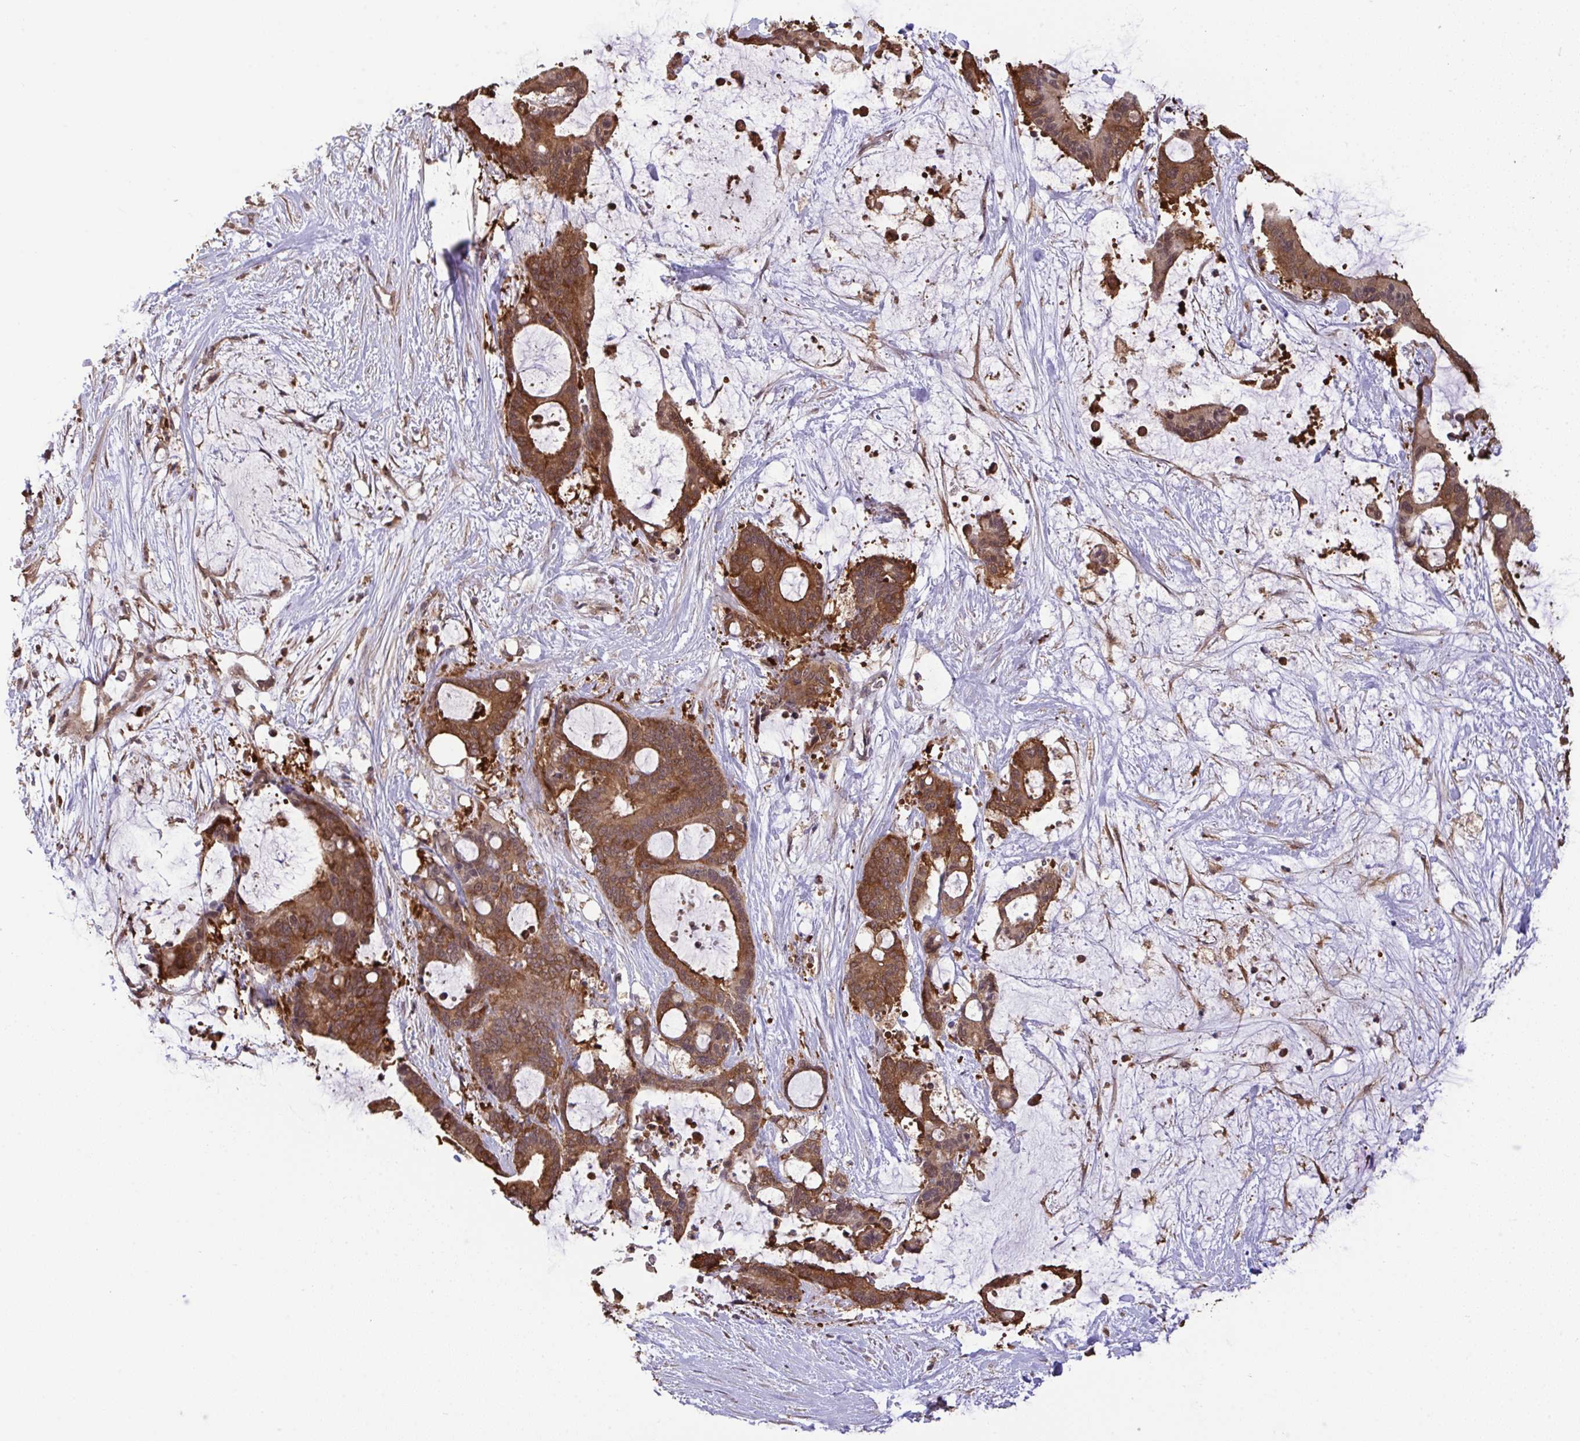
{"staining": {"intensity": "strong", "quantity": ">75%", "location": "cytoplasmic/membranous"}, "tissue": "liver cancer", "cell_type": "Tumor cells", "image_type": "cancer", "snomed": [{"axis": "morphology", "description": "Normal tissue, NOS"}, {"axis": "morphology", "description": "Cholangiocarcinoma"}, {"axis": "topography", "description": "Liver"}, {"axis": "topography", "description": "Peripheral nerve tissue"}], "caption": "Immunohistochemical staining of cholangiocarcinoma (liver) shows strong cytoplasmic/membranous protein expression in approximately >75% of tumor cells.", "gene": "C12orf57", "patient": {"sex": "female", "age": 73}}